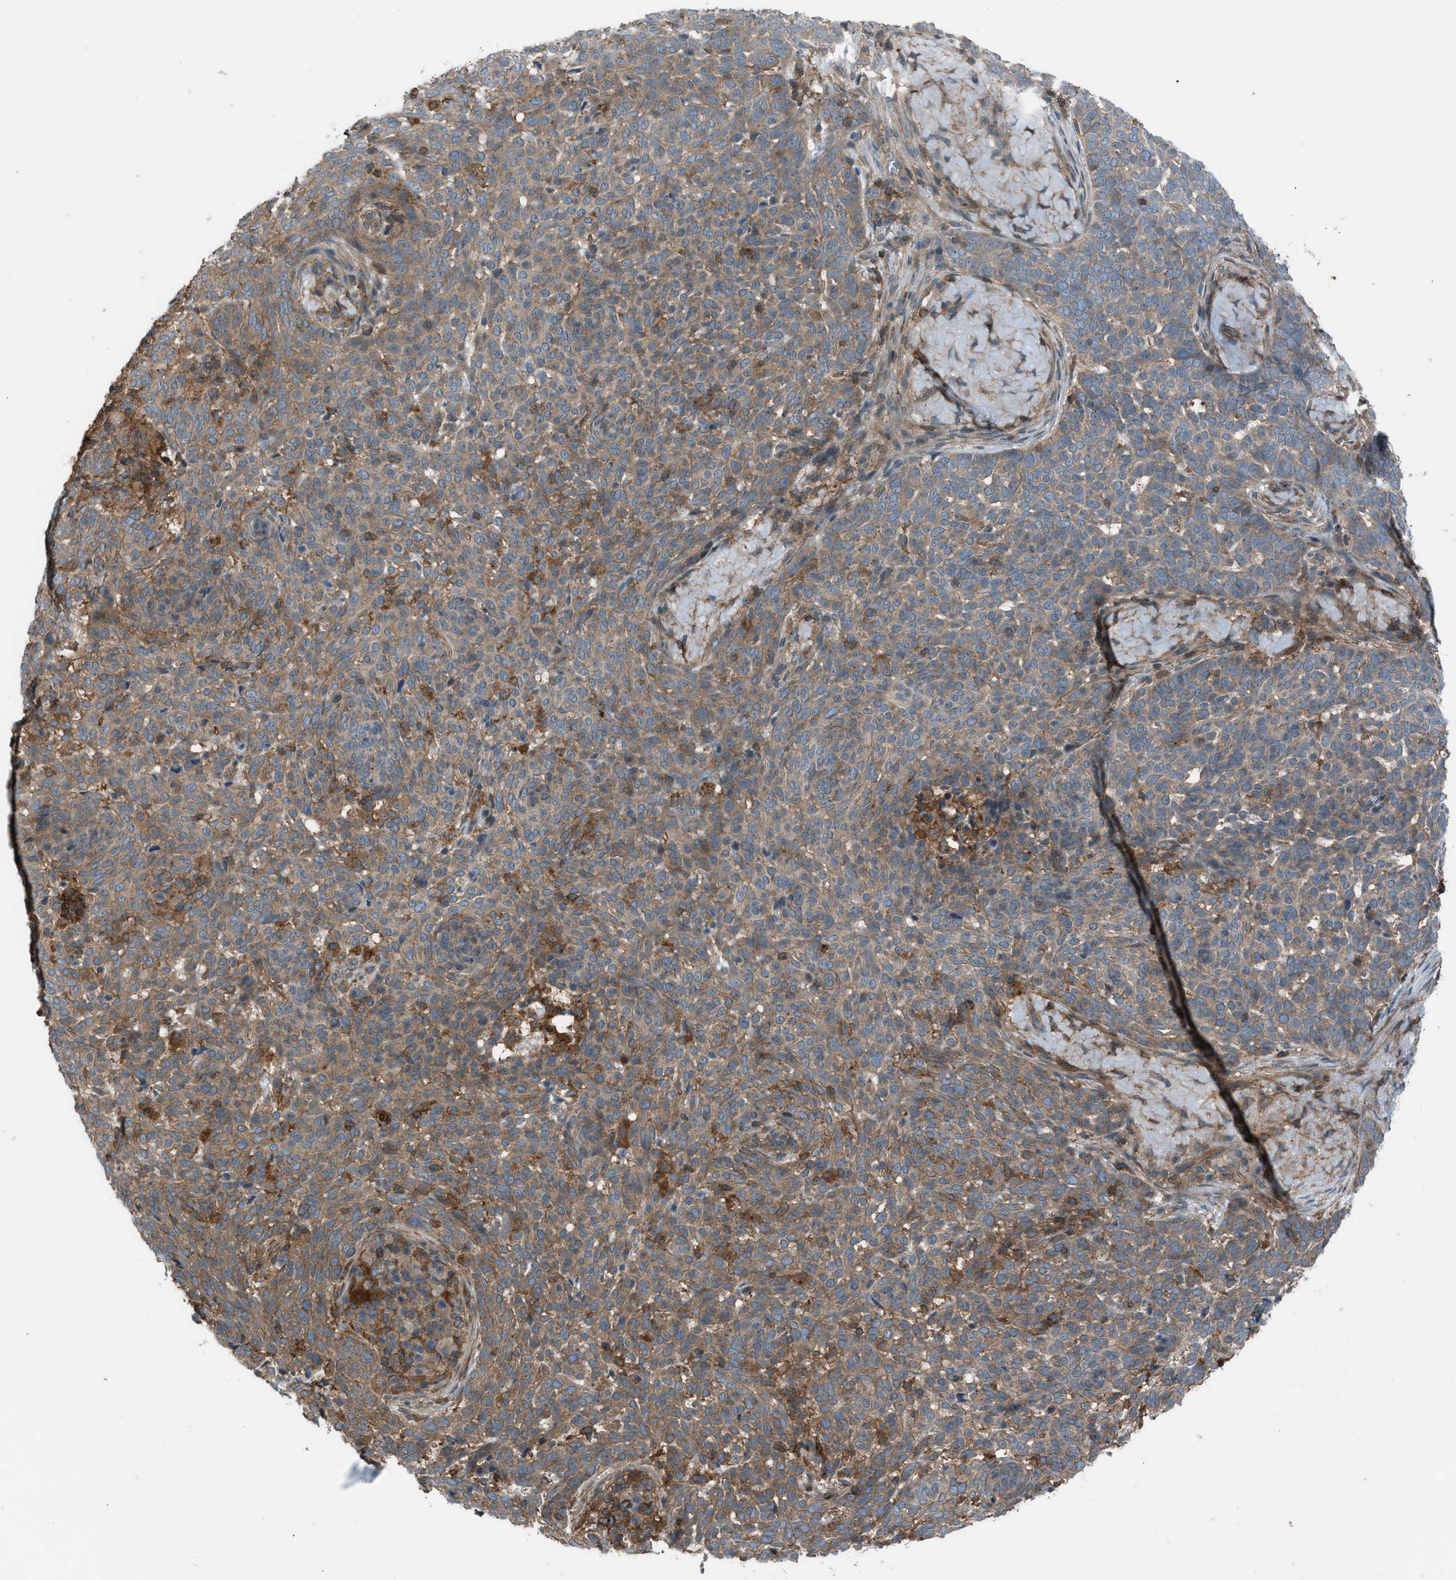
{"staining": {"intensity": "moderate", "quantity": ">75%", "location": "cytoplasmic/membranous"}, "tissue": "skin cancer", "cell_type": "Tumor cells", "image_type": "cancer", "snomed": [{"axis": "morphology", "description": "Basal cell carcinoma"}, {"axis": "topography", "description": "Skin"}], "caption": "This is a photomicrograph of immunohistochemistry staining of skin cancer (basal cell carcinoma), which shows moderate expression in the cytoplasmic/membranous of tumor cells.", "gene": "DYRK1A", "patient": {"sex": "male", "age": 85}}